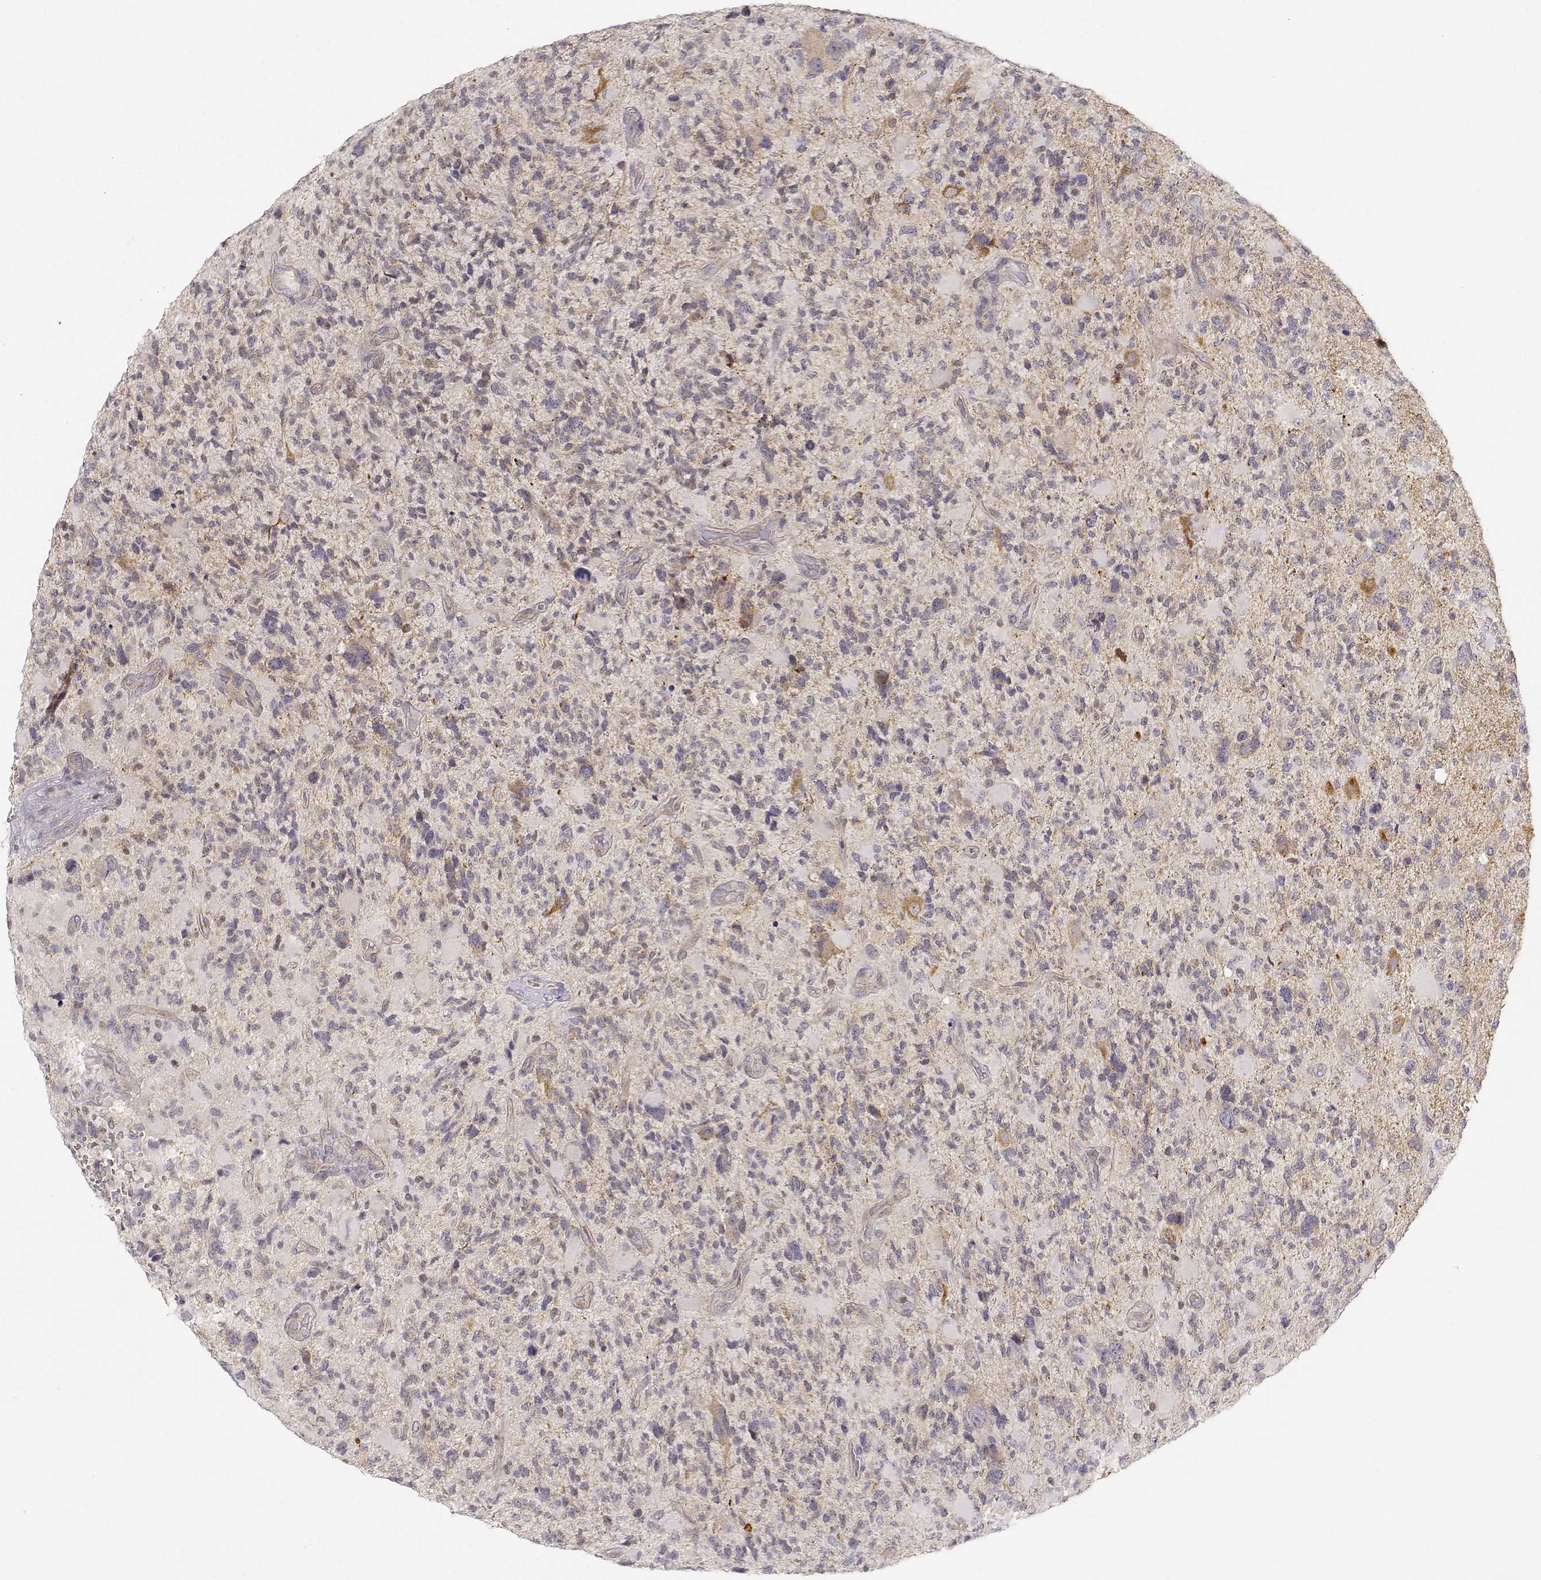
{"staining": {"intensity": "negative", "quantity": "none", "location": "none"}, "tissue": "glioma", "cell_type": "Tumor cells", "image_type": "cancer", "snomed": [{"axis": "morphology", "description": "Glioma, malignant, High grade"}, {"axis": "topography", "description": "Brain"}], "caption": "Immunohistochemical staining of glioma shows no significant staining in tumor cells.", "gene": "EAF2", "patient": {"sex": "female", "age": 71}}